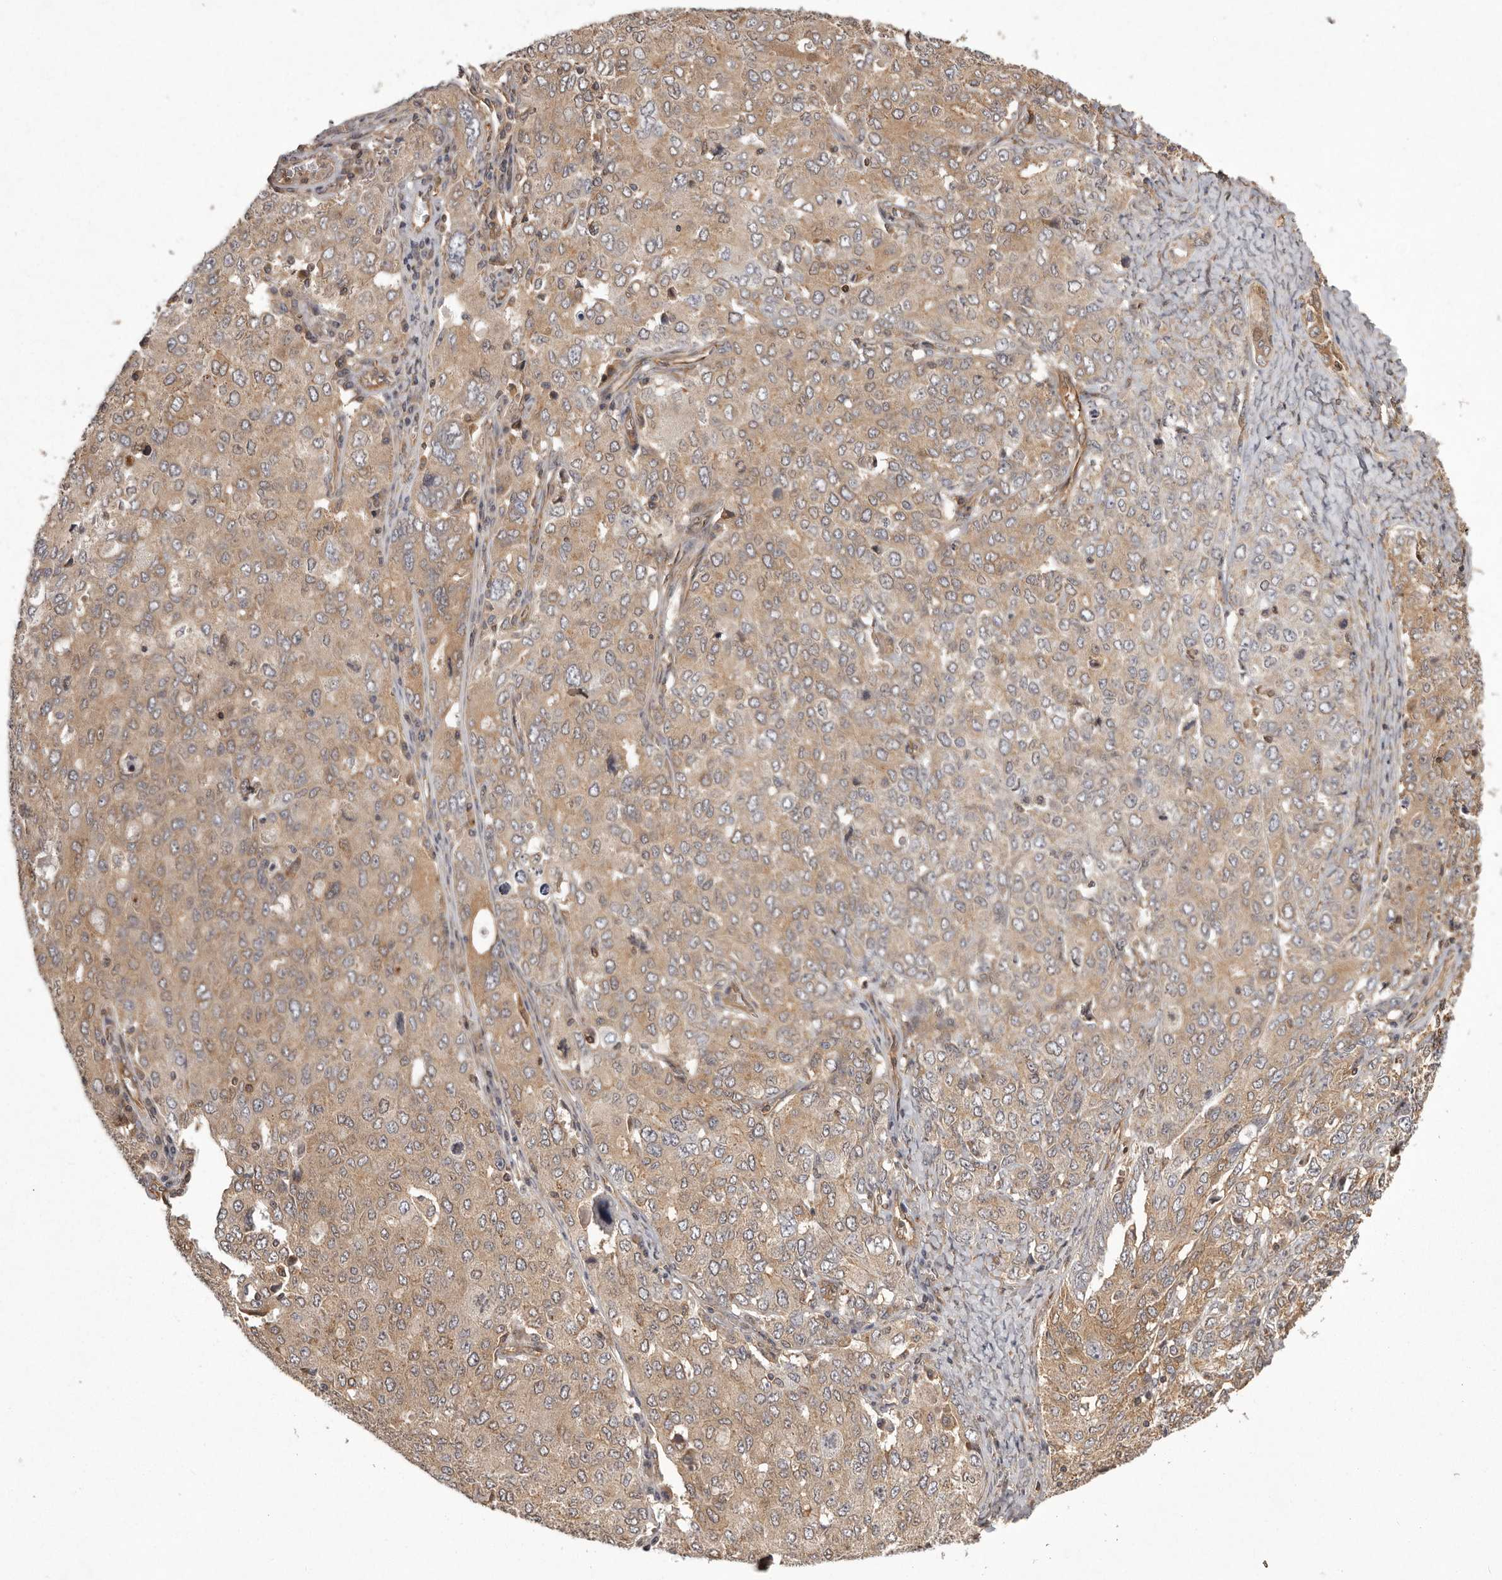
{"staining": {"intensity": "moderate", "quantity": ">75%", "location": "cytoplasmic/membranous"}, "tissue": "ovarian cancer", "cell_type": "Tumor cells", "image_type": "cancer", "snomed": [{"axis": "morphology", "description": "Carcinoma, endometroid"}, {"axis": "topography", "description": "Ovary"}], "caption": "Protein staining displays moderate cytoplasmic/membranous positivity in approximately >75% of tumor cells in ovarian endometroid carcinoma. (brown staining indicates protein expression, while blue staining denotes nuclei).", "gene": "NFKBIA", "patient": {"sex": "female", "age": 62}}